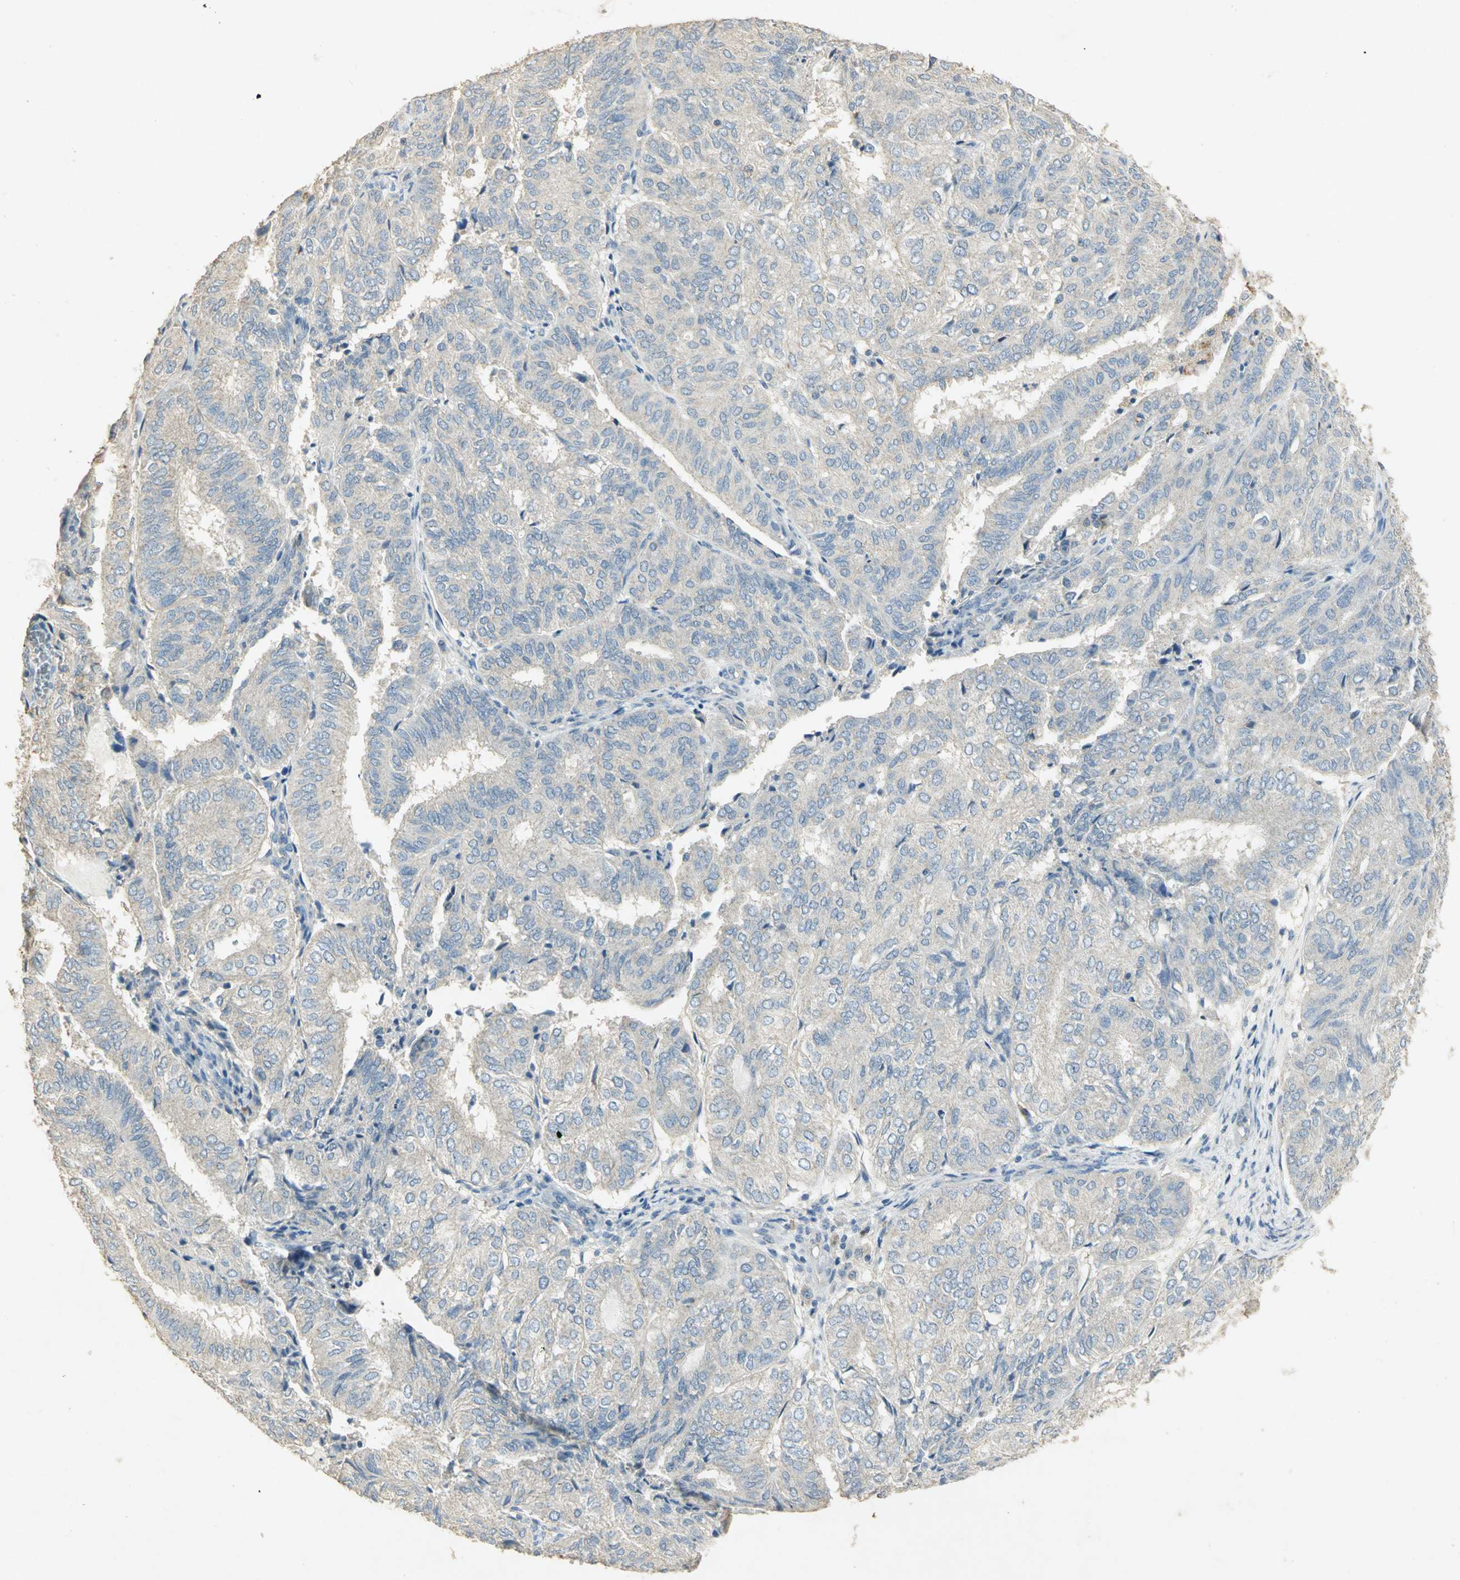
{"staining": {"intensity": "negative", "quantity": "none", "location": "none"}, "tissue": "endometrial cancer", "cell_type": "Tumor cells", "image_type": "cancer", "snomed": [{"axis": "morphology", "description": "Adenocarcinoma, NOS"}, {"axis": "topography", "description": "Uterus"}], "caption": "Immunohistochemistry image of endometrial cancer stained for a protein (brown), which reveals no positivity in tumor cells.", "gene": "ASB9", "patient": {"sex": "female", "age": 60}}